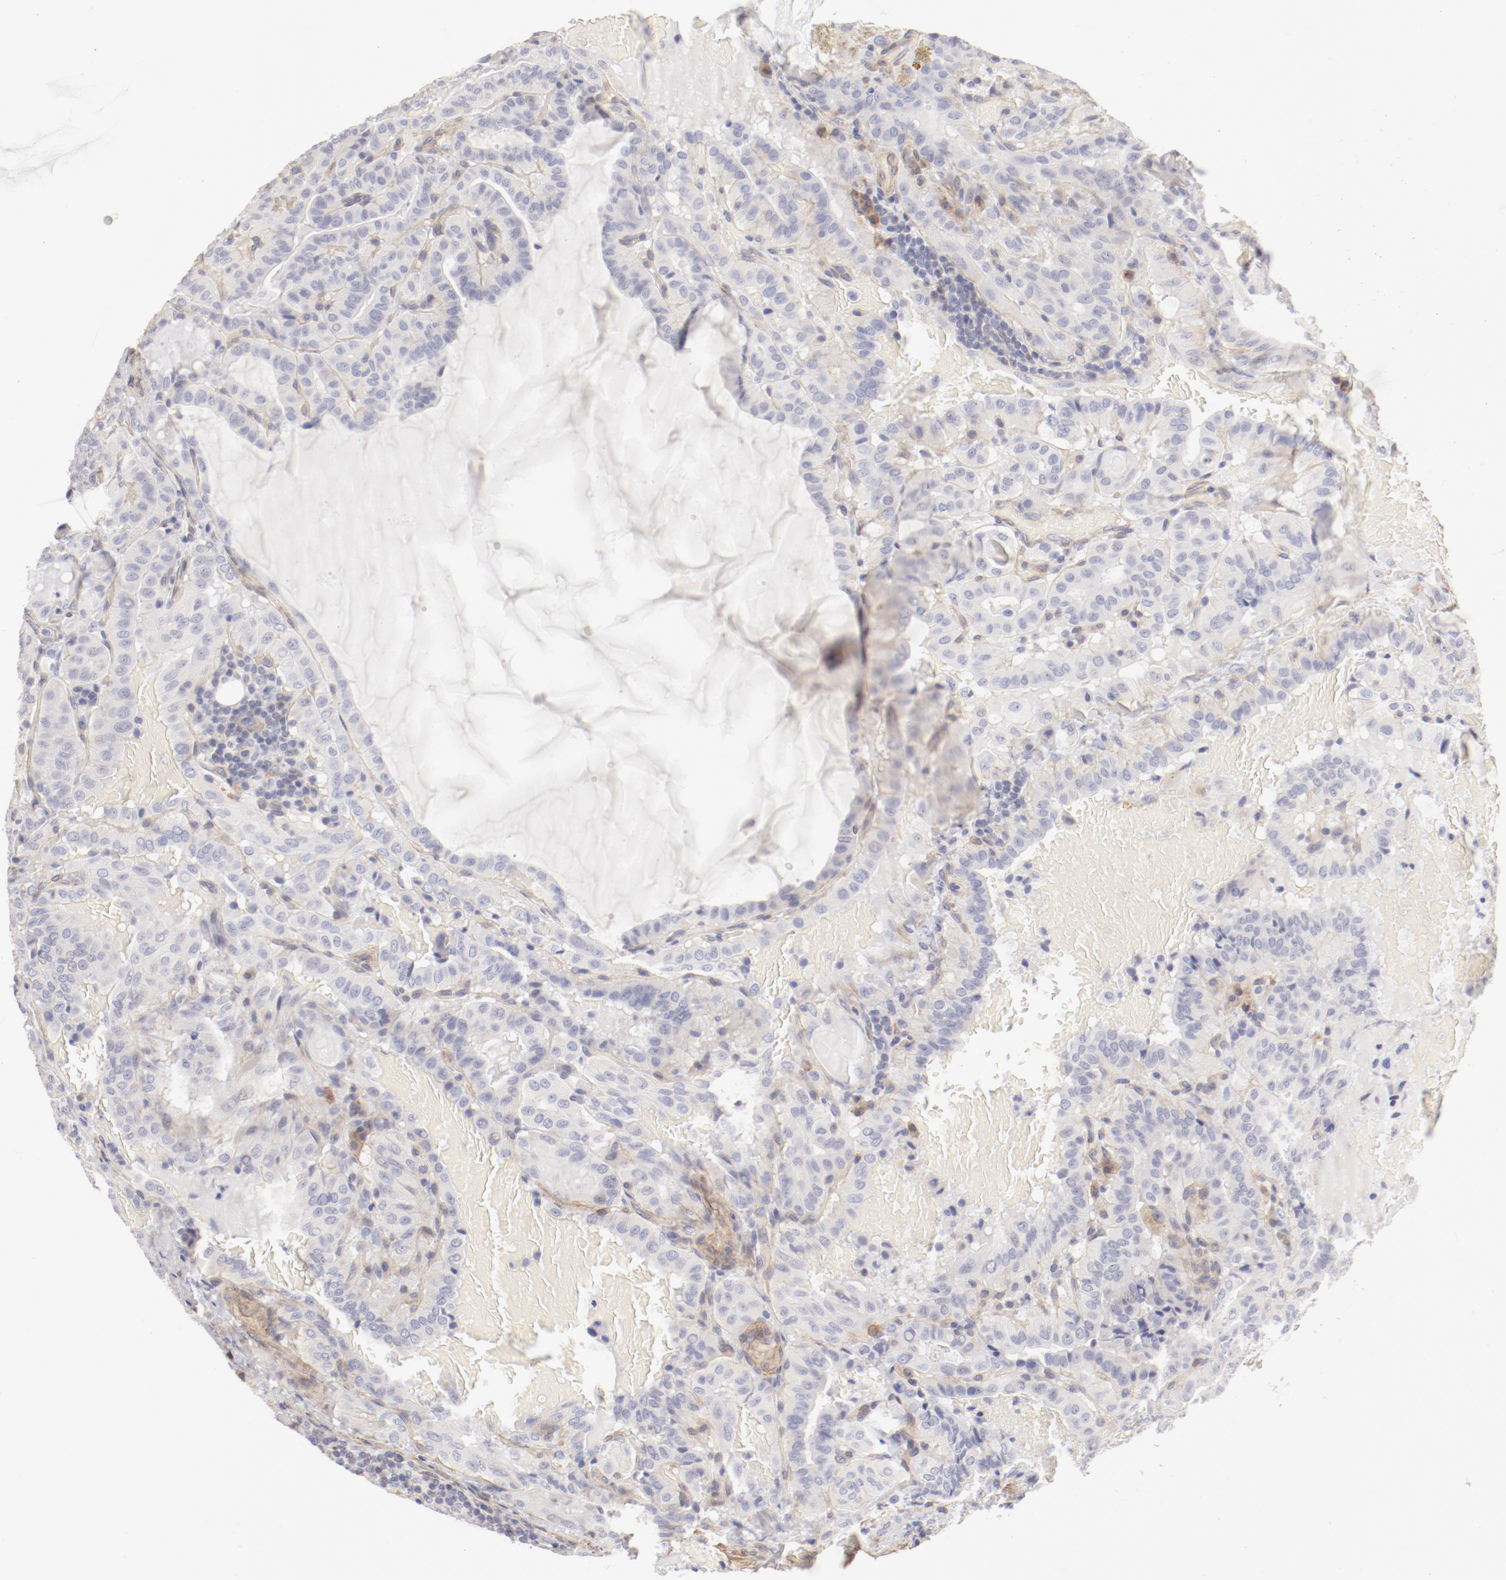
{"staining": {"intensity": "weak", "quantity": "<25%", "location": "cytoplasmic/membranous"}, "tissue": "thyroid cancer", "cell_type": "Tumor cells", "image_type": "cancer", "snomed": [{"axis": "morphology", "description": "Papillary adenocarcinoma, NOS"}, {"axis": "topography", "description": "Thyroid gland"}], "caption": "There is no significant positivity in tumor cells of papillary adenocarcinoma (thyroid).", "gene": "LAX1", "patient": {"sex": "male", "age": 77}}